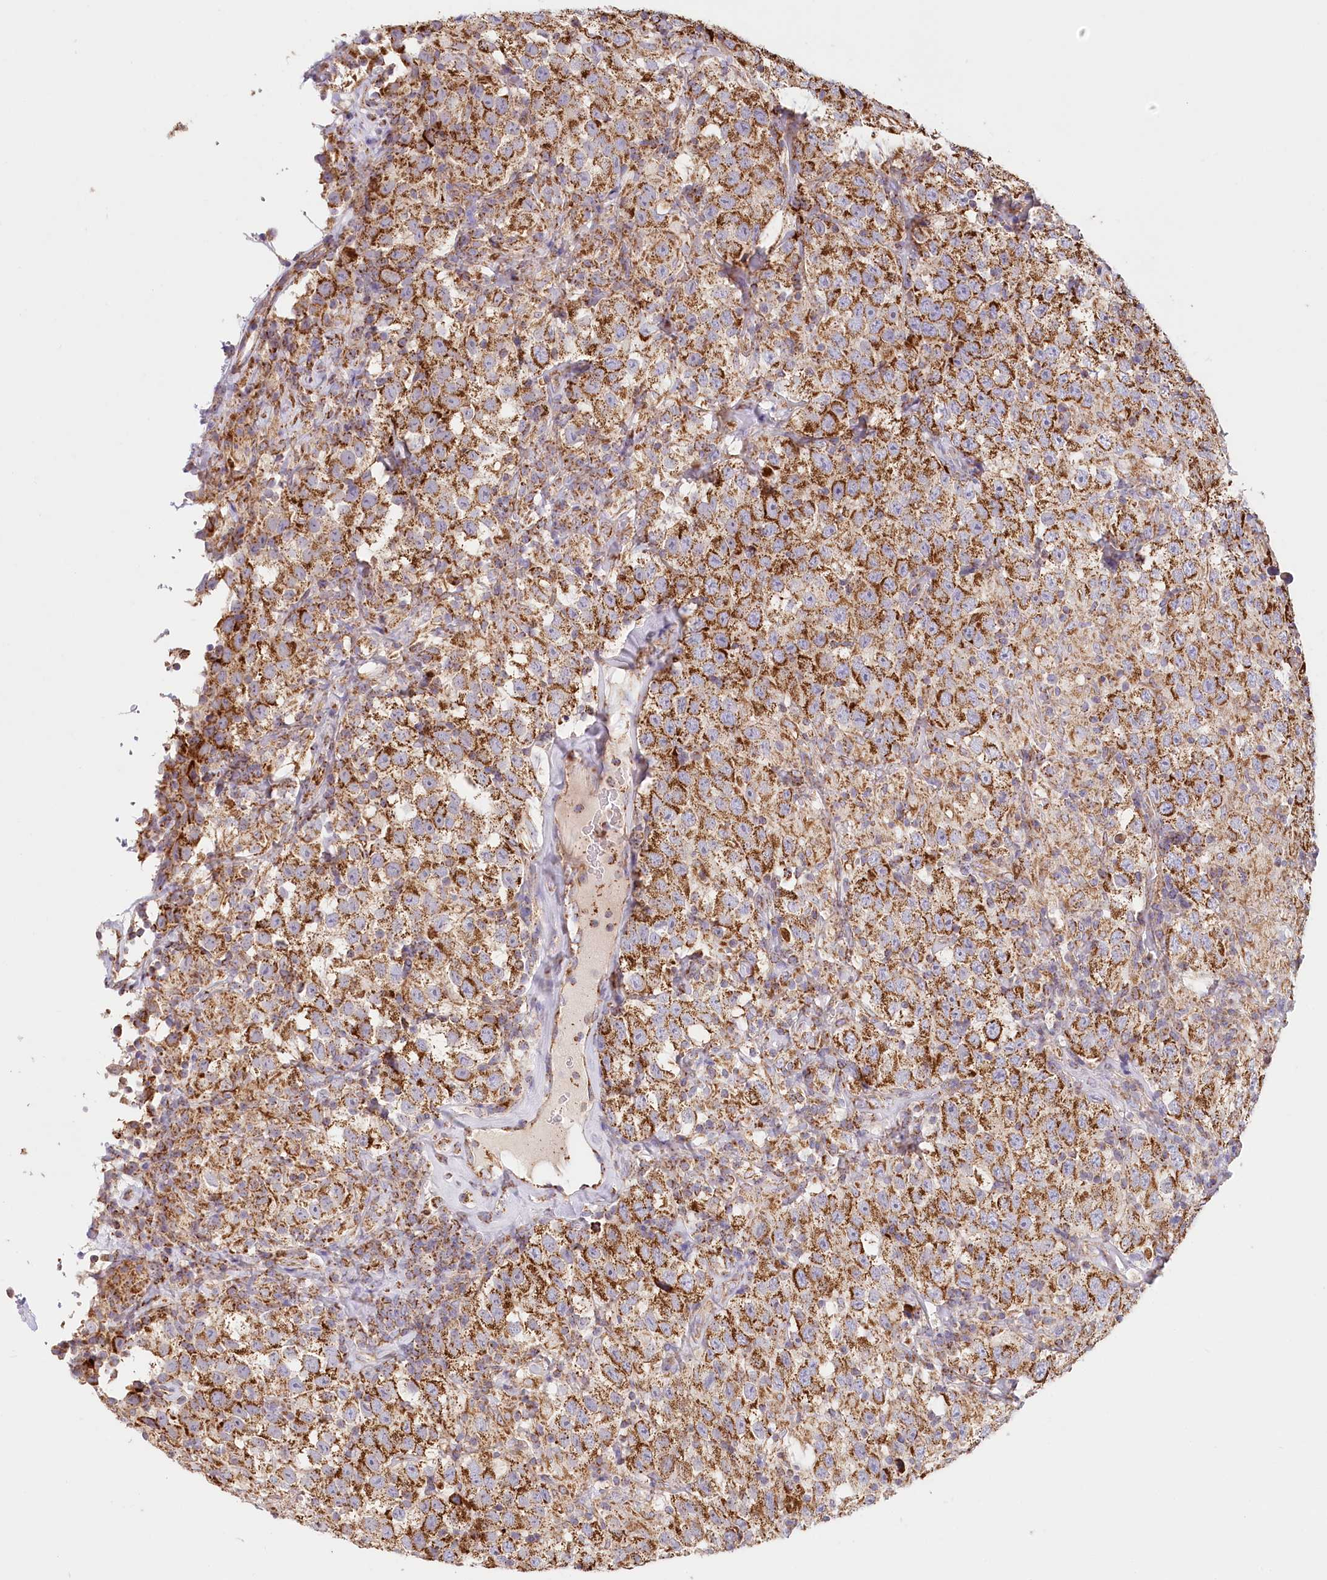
{"staining": {"intensity": "strong", "quantity": ">75%", "location": "cytoplasmic/membranous"}, "tissue": "testis cancer", "cell_type": "Tumor cells", "image_type": "cancer", "snomed": [{"axis": "morphology", "description": "Seminoma, NOS"}, {"axis": "topography", "description": "Testis"}], "caption": "Immunohistochemistry (IHC) of seminoma (testis) reveals high levels of strong cytoplasmic/membranous expression in about >75% of tumor cells.", "gene": "UMPS", "patient": {"sex": "male", "age": 41}}